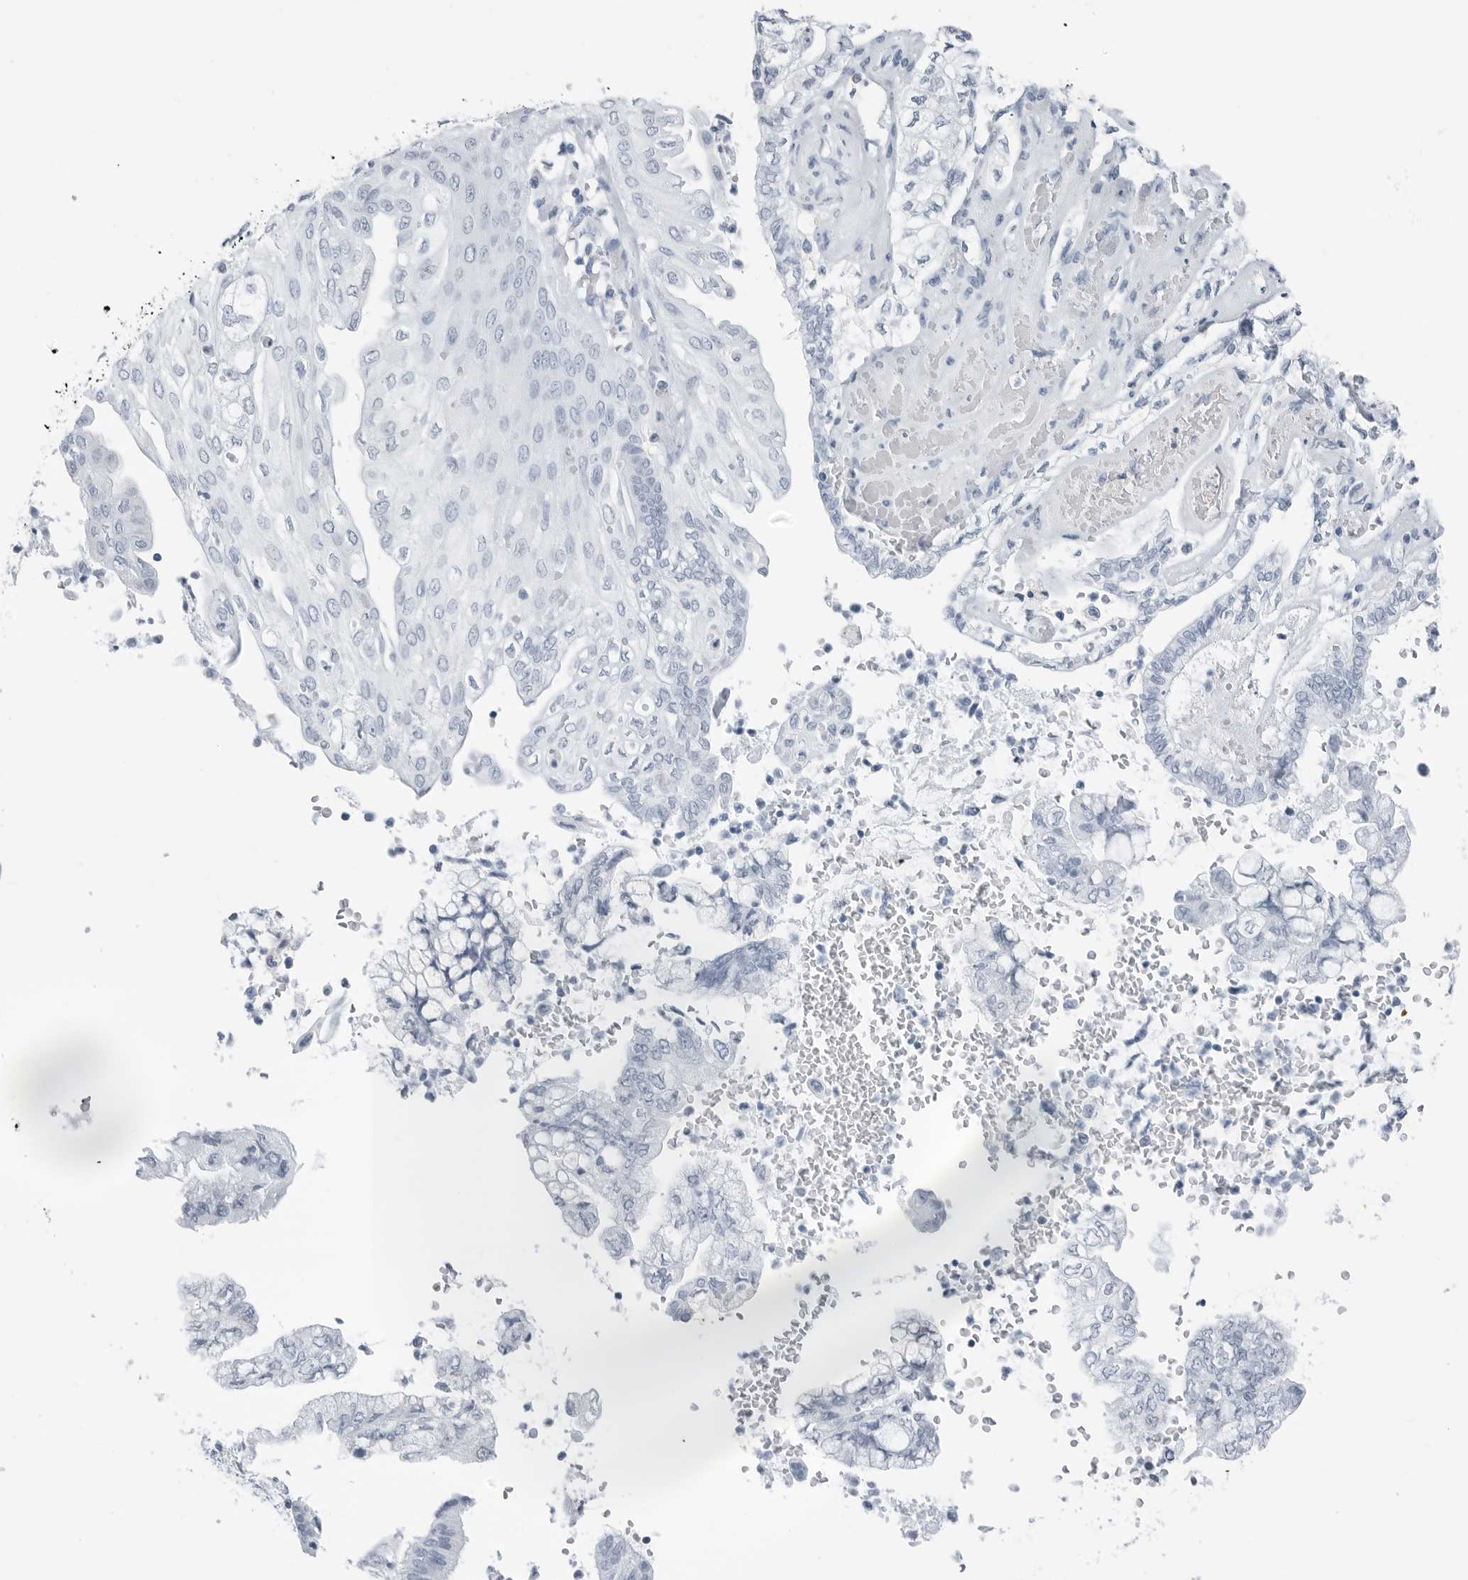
{"staining": {"intensity": "negative", "quantity": "none", "location": "none"}, "tissue": "pancreatic cancer", "cell_type": "Tumor cells", "image_type": "cancer", "snomed": [{"axis": "morphology", "description": "Adenocarcinoma, NOS"}, {"axis": "topography", "description": "Pancreas"}], "caption": "Image shows no significant protein positivity in tumor cells of pancreatic adenocarcinoma. (Immunohistochemistry (ihc), brightfield microscopy, high magnification).", "gene": "SLPI", "patient": {"sex": "female", "age": 73}}